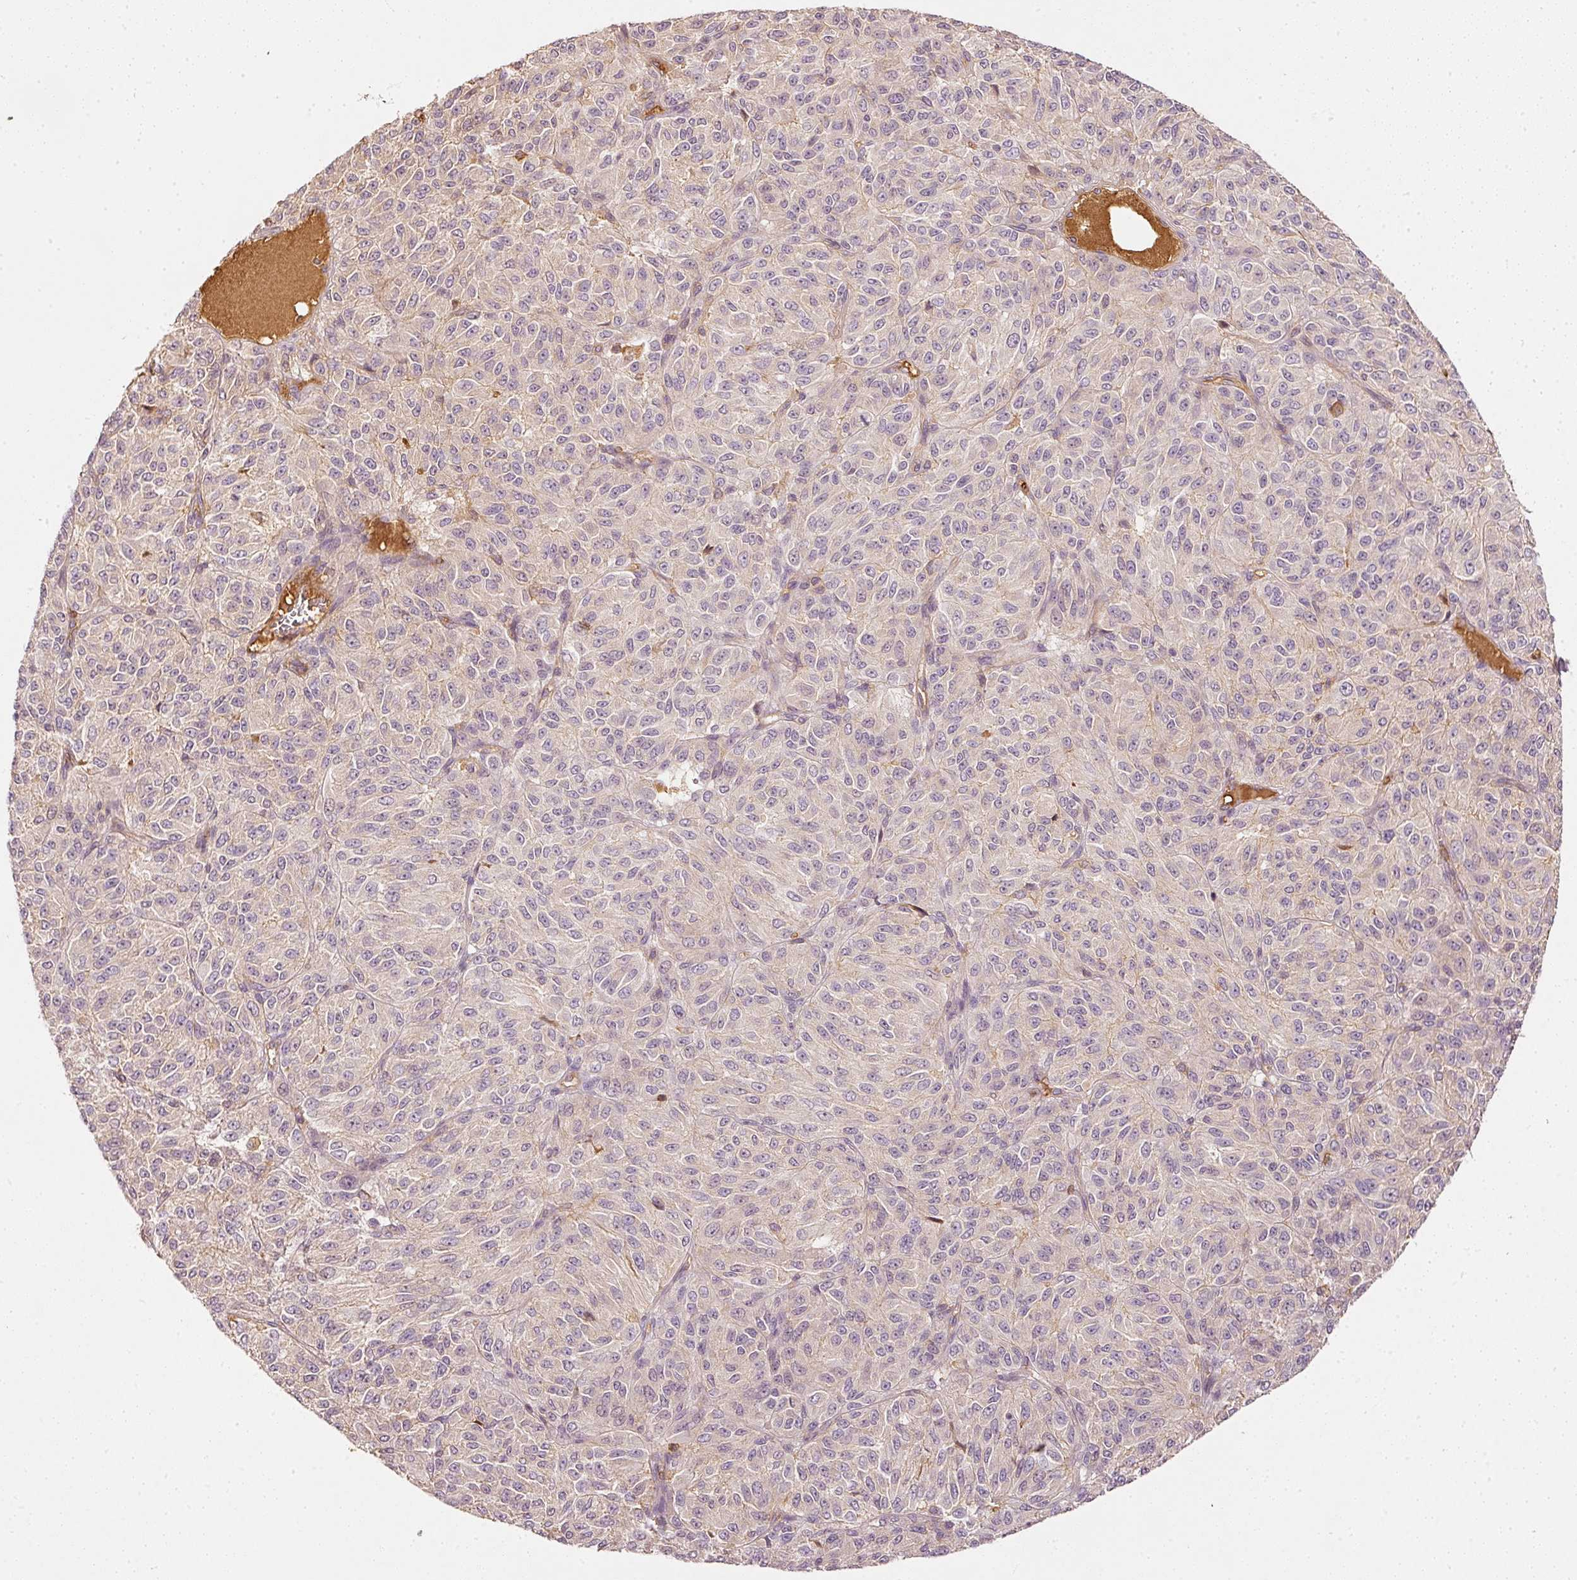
{"staining": {"intensity": "negative", "quantity": "none", "location": "none"}, "tissue": "melanoma", "cell_type": "Tumor cells", "image_type": "cancer", "snomed": [{"axis": "morphology", "description": "Malignant melanoma, Metastatic site"}, {"axis": "topography", "description": "Brain"}], "caption": "Immunohistochemical staining of melanoma reveals no significant positivity in tumor cells.", "gene": "EVL", "patient": {"sex": "female", "age": 56}}